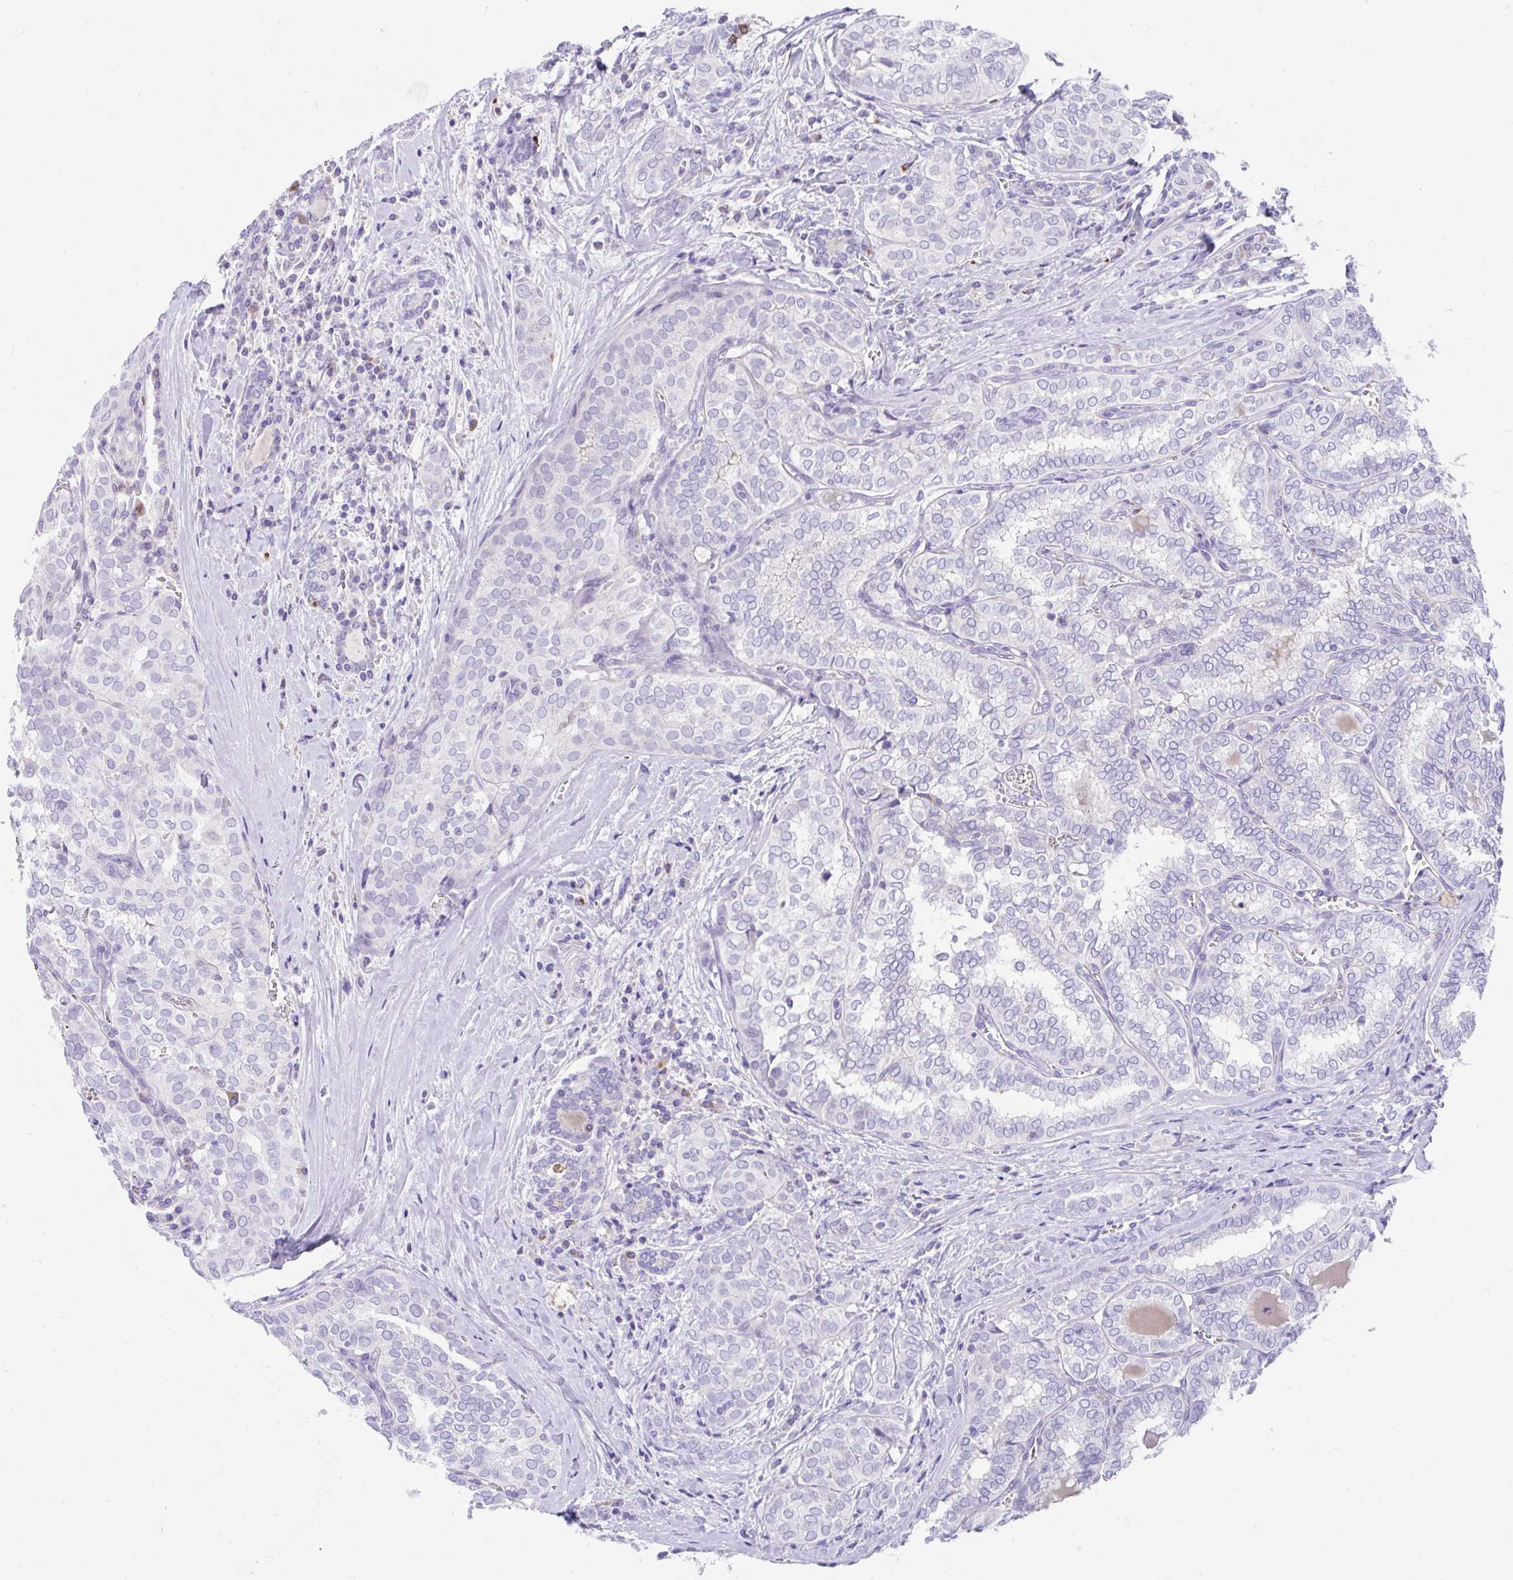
{"staining": {"intensity": "negative", "quantity": "none", "location": "none"}, "tissue": "thyroid cancer", "cell_type": "Tumor cells", "image_type": "cancer", "snomed": [{"axis": "morphology", "description": "Papillary adenocarcinoma, NOS"}, {"axis": "topography", "description": "Thyroid gland"}], "caption": "Tumor cells are negative for brown protein staining in papillary adenocarcinoma (thyroid).", "gene": "CCSAP", "patient": {"sex": "female", "age": 30}}